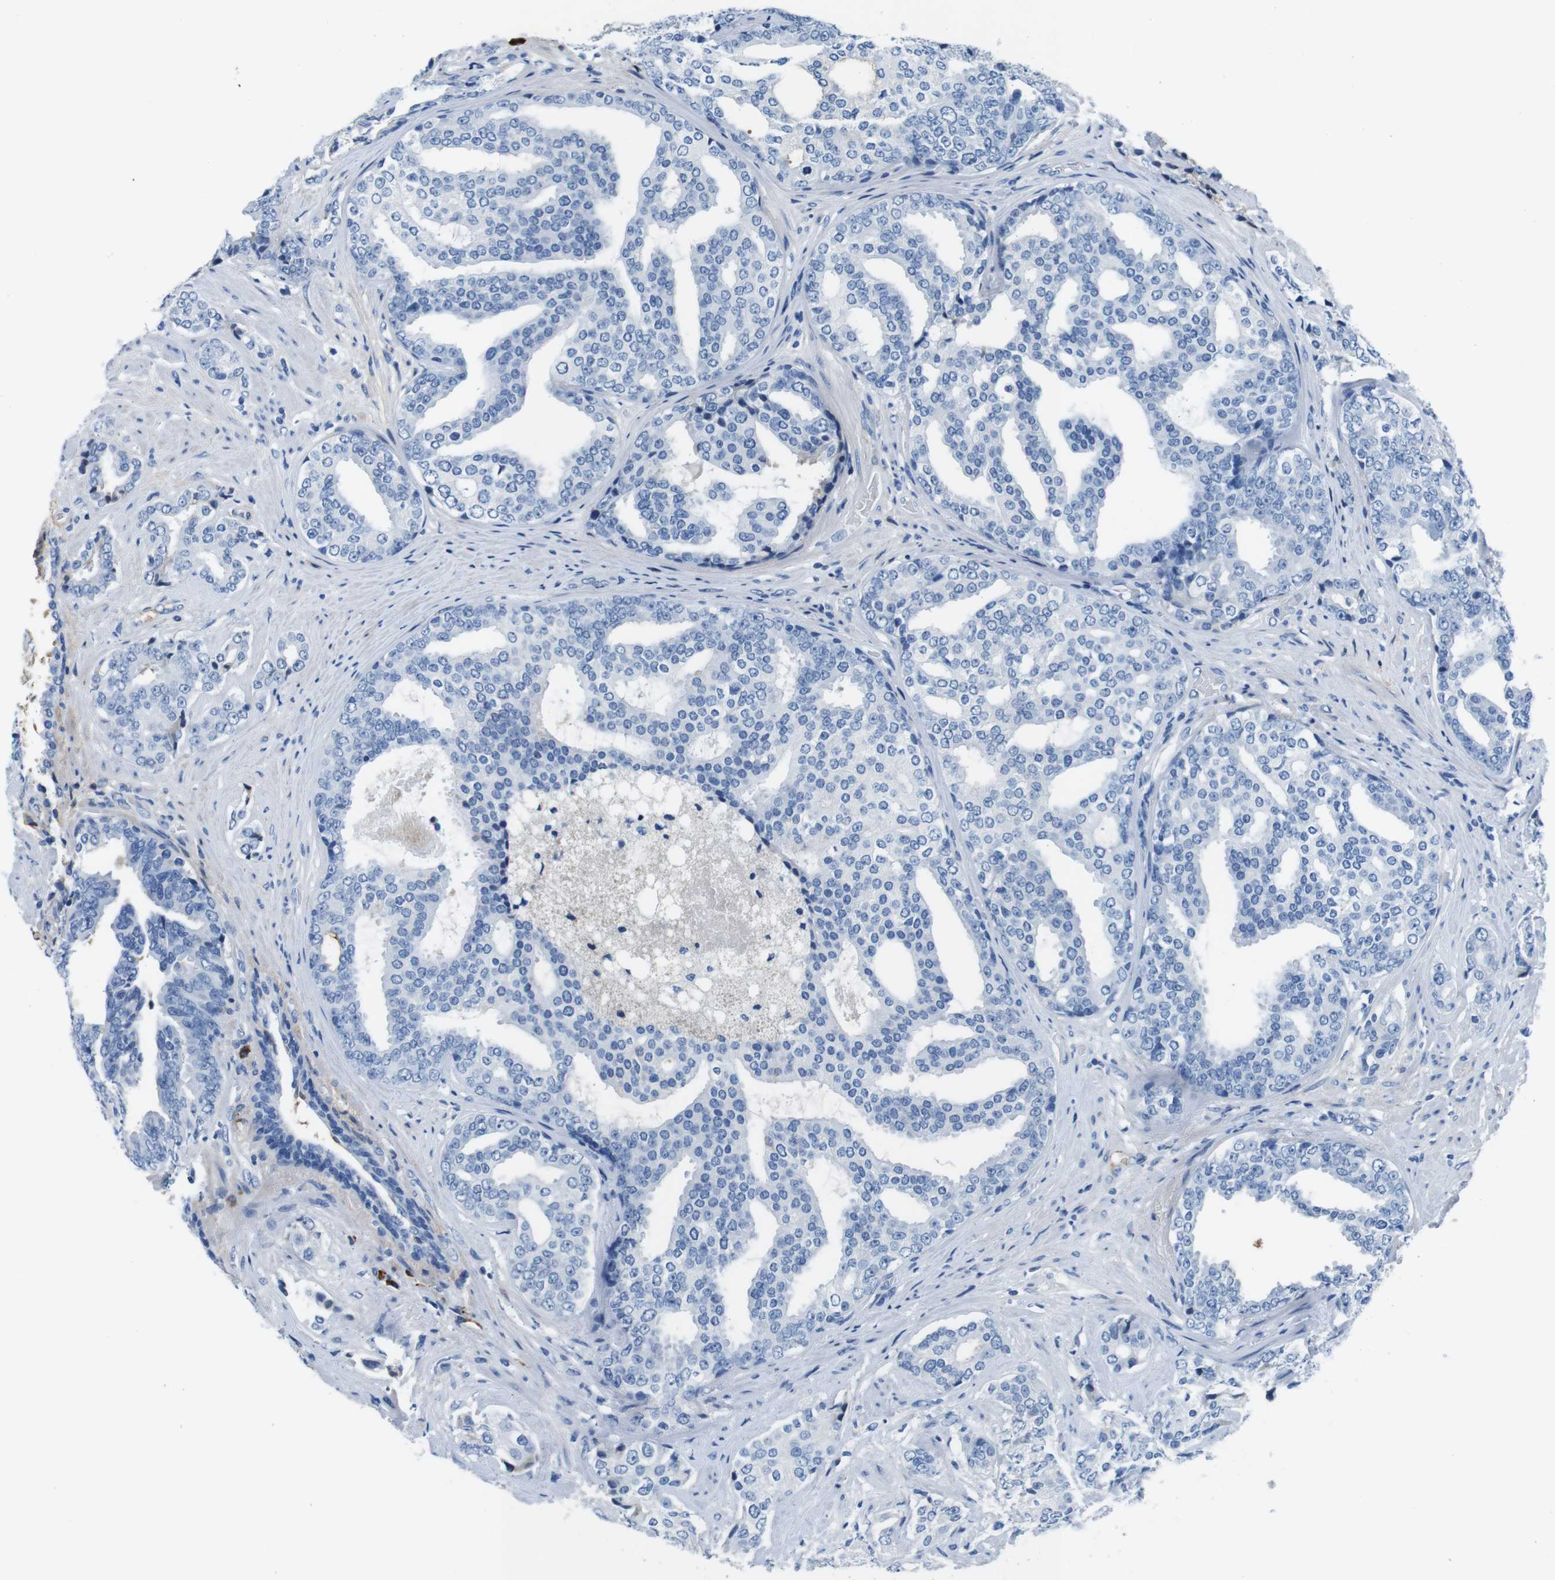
{"staining": {"intensity": "negative", "quantity": "none", "location": "none"}, "tissue": "prostate cancer", "cell_type": "Tumor cells", "image_type": "cancer", "snomed": [{"axis": "morphology", "description": "Adenocarcinoma, High grade"}, {"axis": "topography", "description": "Prostate"}], "caption": "Tumor cells show no significant expression in prostate adenocarcinoma (high-grade).", "gene": "IGKC", "patient": {"sex": "male", "age": 71}}